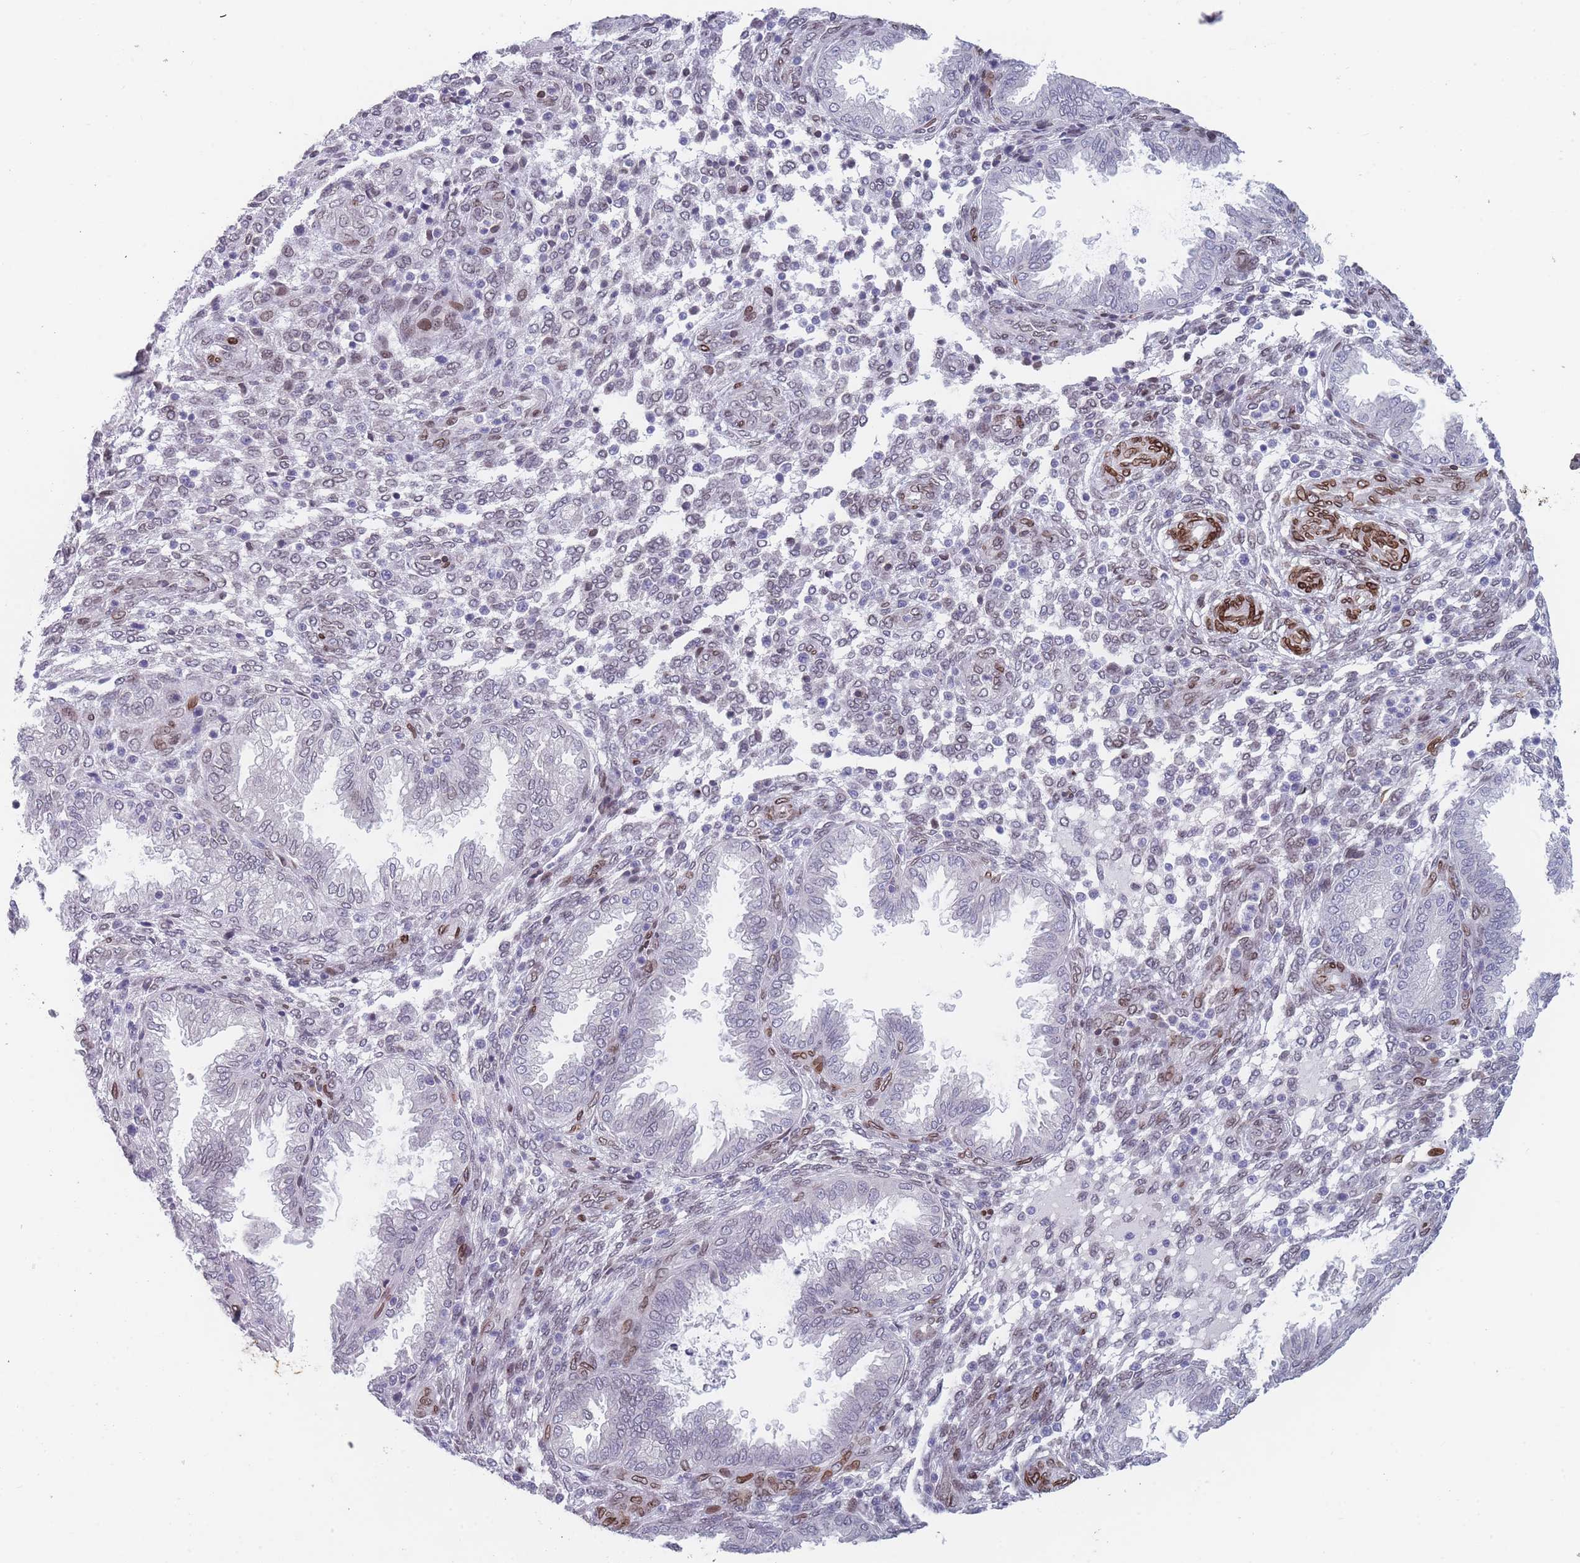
{"staining": {"intensity": "moderate", "quantity": "<25%", "location": "cytoplasmic/membranous,nuclear"}, "tissue": "endometrium", "cell_type": "Cells in endometrial stroma", "image_type": "normal", "snomed": [{"axis": "morphology", "description": "Normal tissue, NOS"}, {"axis": "topography", "description": "Endometrium"}], "caption": "Immunohistochemical staining of normal endometrium reveals moderate cytoplasmic/membranous,nuclear protein positivity in about <25% of cells in endometrial stroma. Ihc stains the protein of interest in brown and the nuclei are stained blue.", "gene": "ZBTB1", "patient": {"sex": "female", "age": 33}}